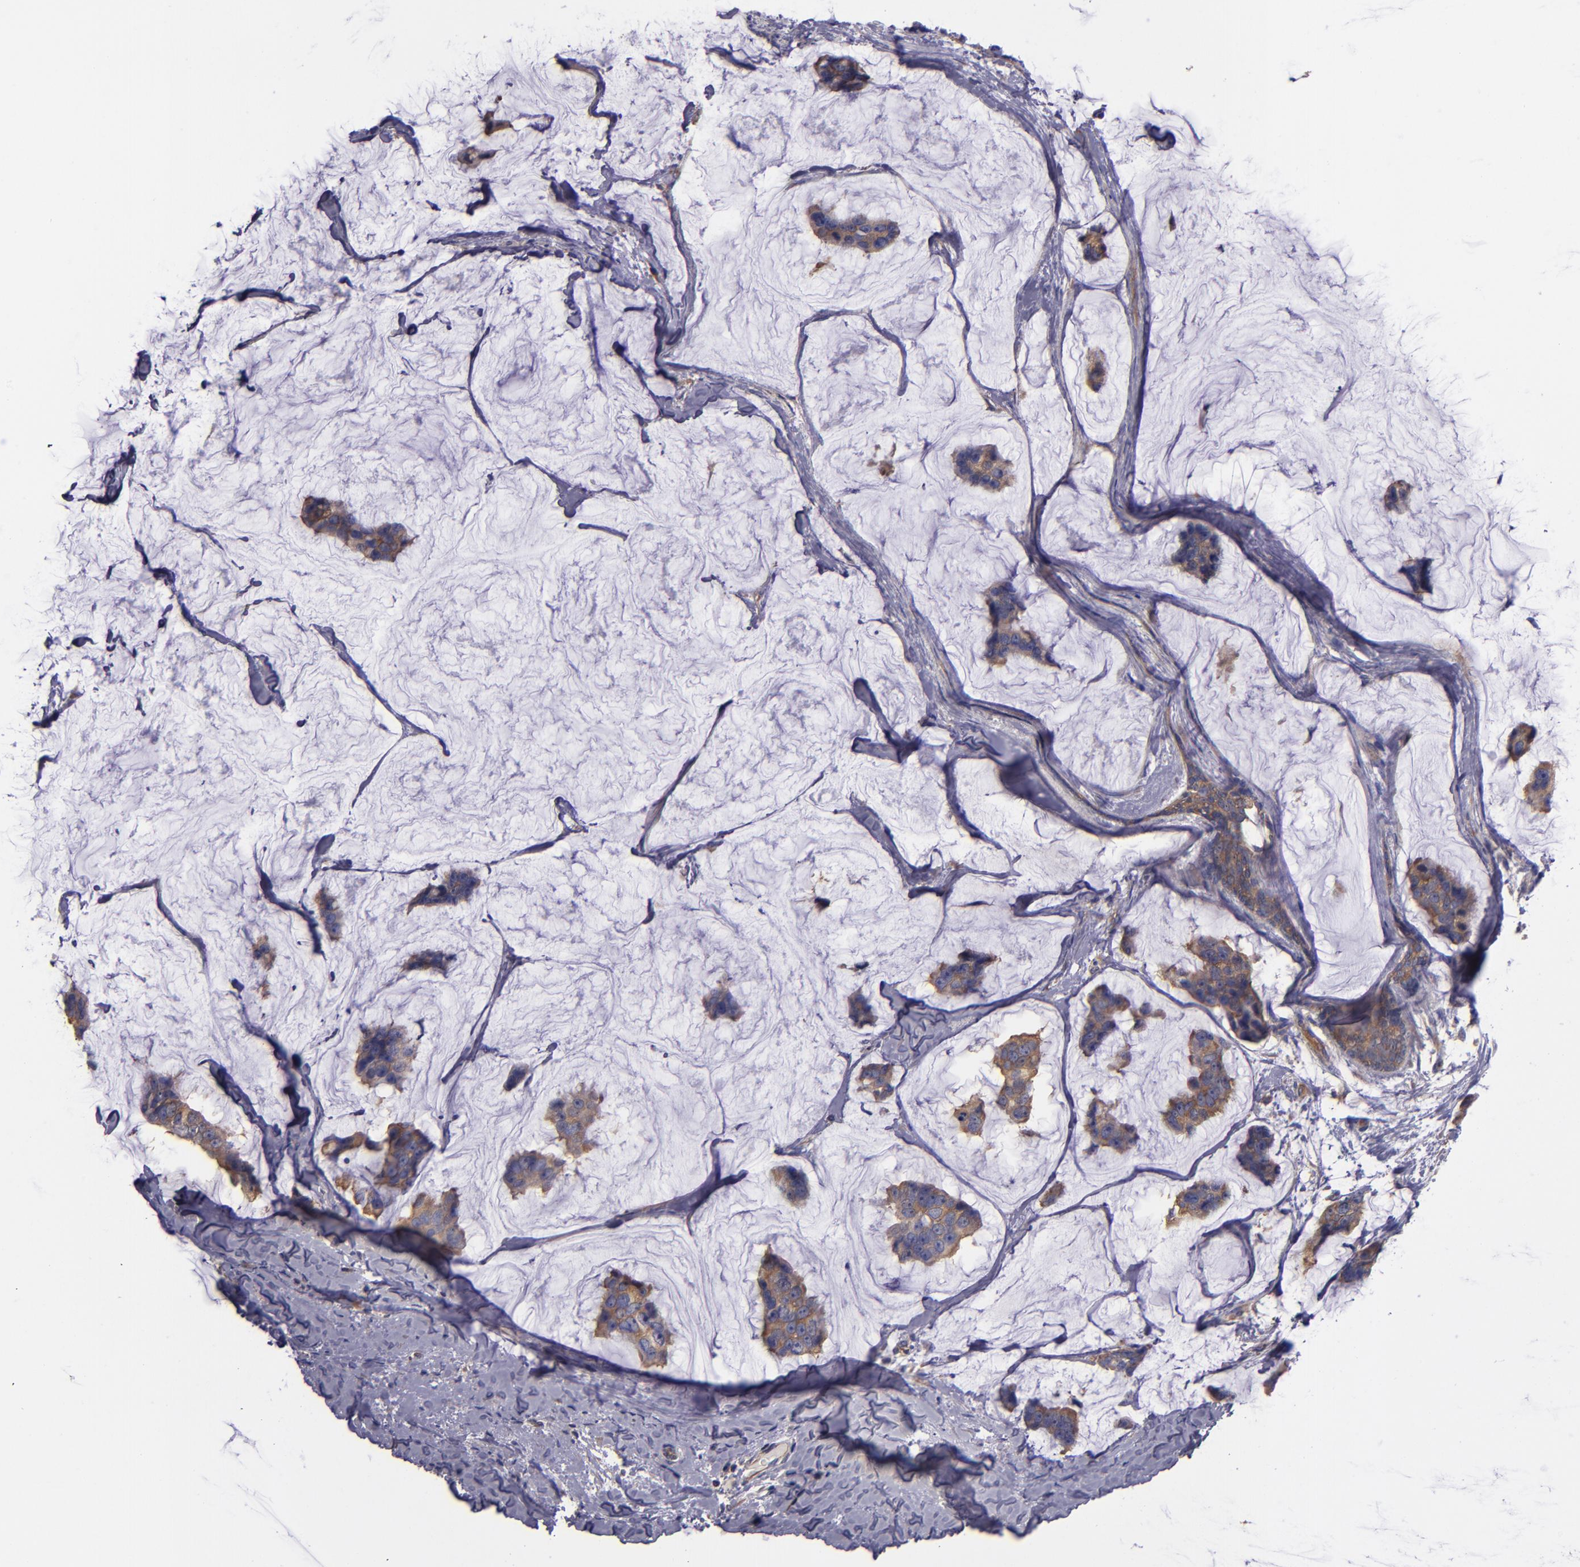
{"staining": {"intensity": "weak", "quantity": ">75%", "location": "cytoplasmic/membranous"}, "tissue": "breast cancer", "cell_type": "Tumor cells", "image_type": "cancer", "snomed": [{"axis": "morphology", "description": "Normal tissue, NOS"}, {"axis": "morphology", "description": "Duct carcinoma"}, {"axis": "topography", "description": "Breast"}], "caption": "Immunohistochemical staining of human invasive ductal carcinoma (breast) exhibits low levels of weak cytoplasmic/membranous staining in about >75% of tumor cells.", "gene": "CARS1", "patient": {"sex": "female", "age": 50}}